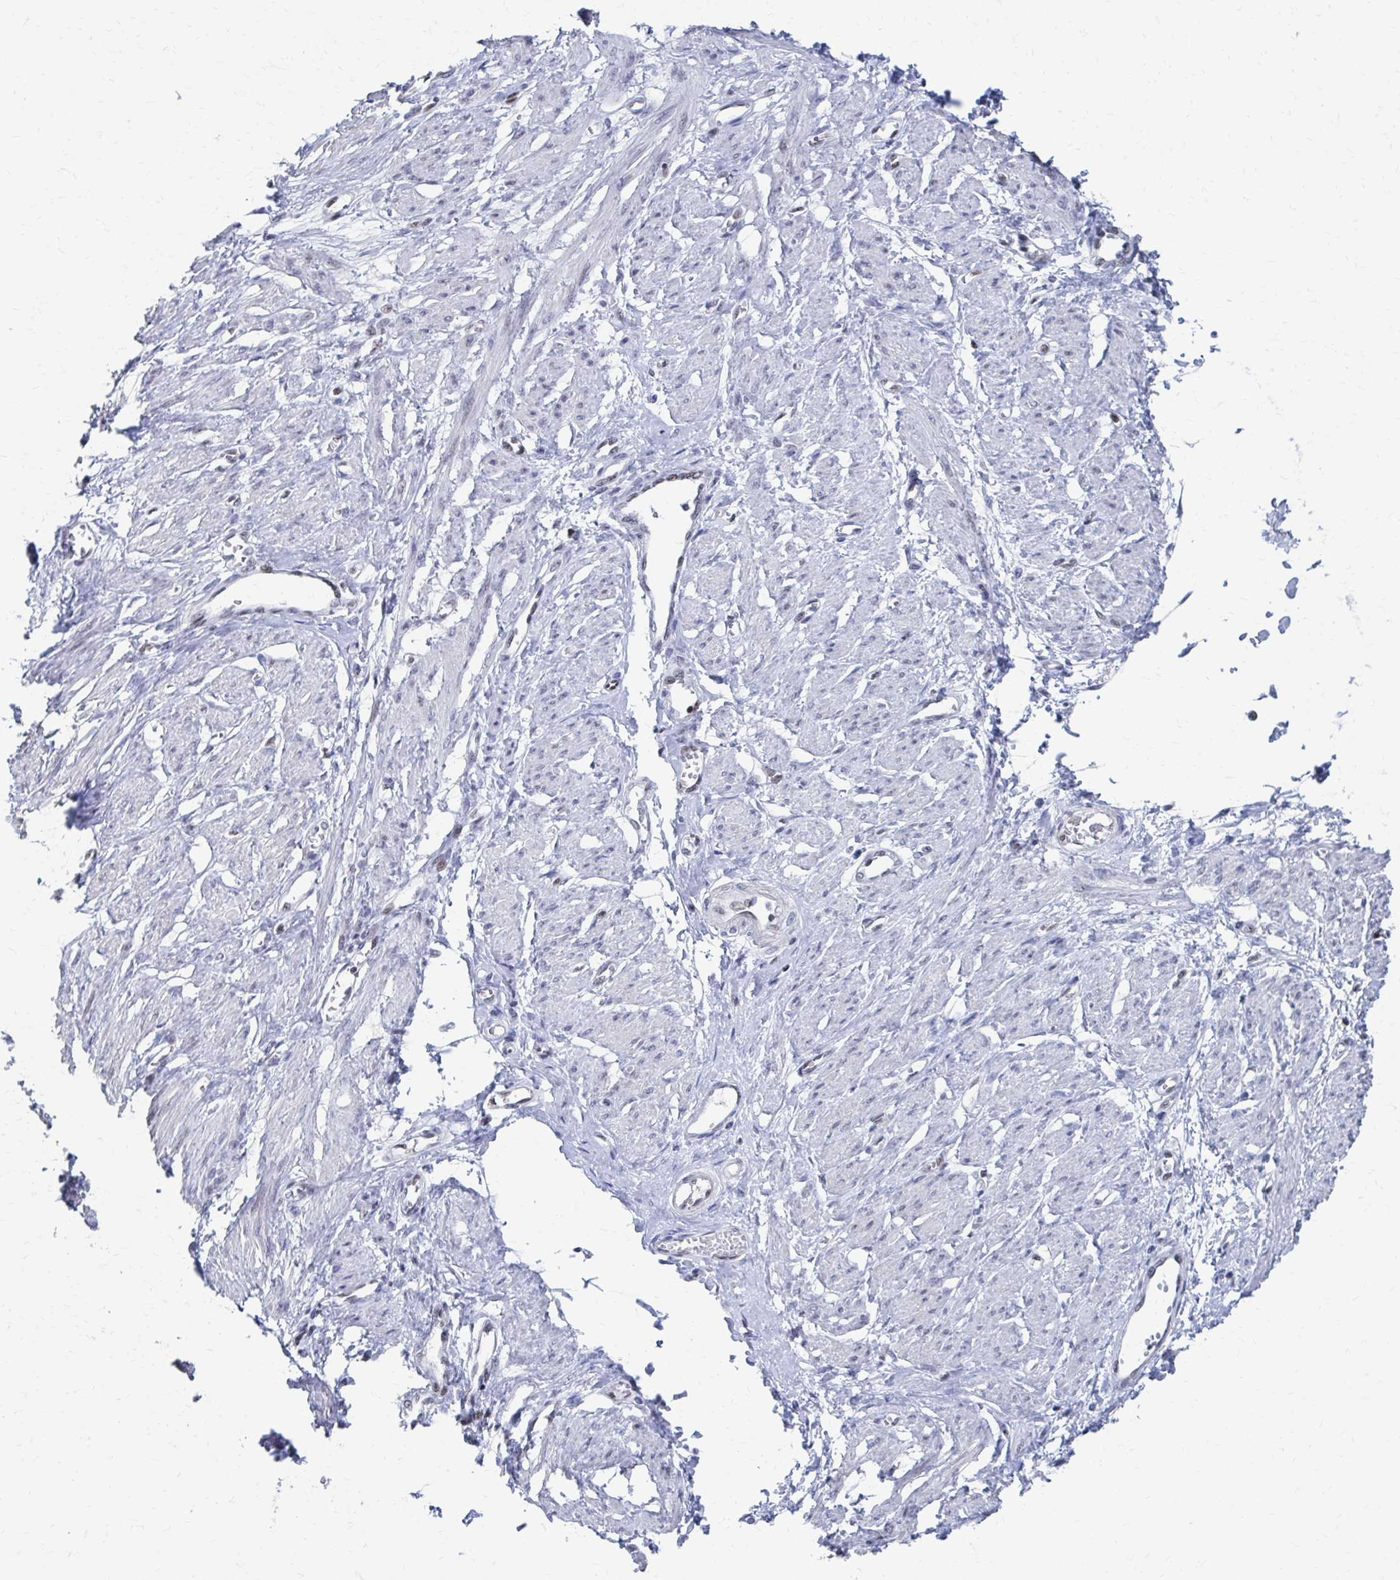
{"staining": {"intensity": "negative", "quantity": "none", "location": "none"}, "tissue": "smooth muscle", "cell_type": "Smooth muscle cells", "image_type": "normal", "snomed": [{"axis": "morphology", "description": "Normal tissue, NOS"}, {"axis": "topography", "description": "Smooth muscle"}, {"axis": "topography", "description": "Uterus"}], "caption": "Immunohistochemical staining of benign human smooth muscle shows no significant positivity in smooth muscle cells. (Immunohistochemistry, brightfield microscopy, high magnification).", "gene": "CDIN1", "patient": {"sex": "female", "age": 39}}